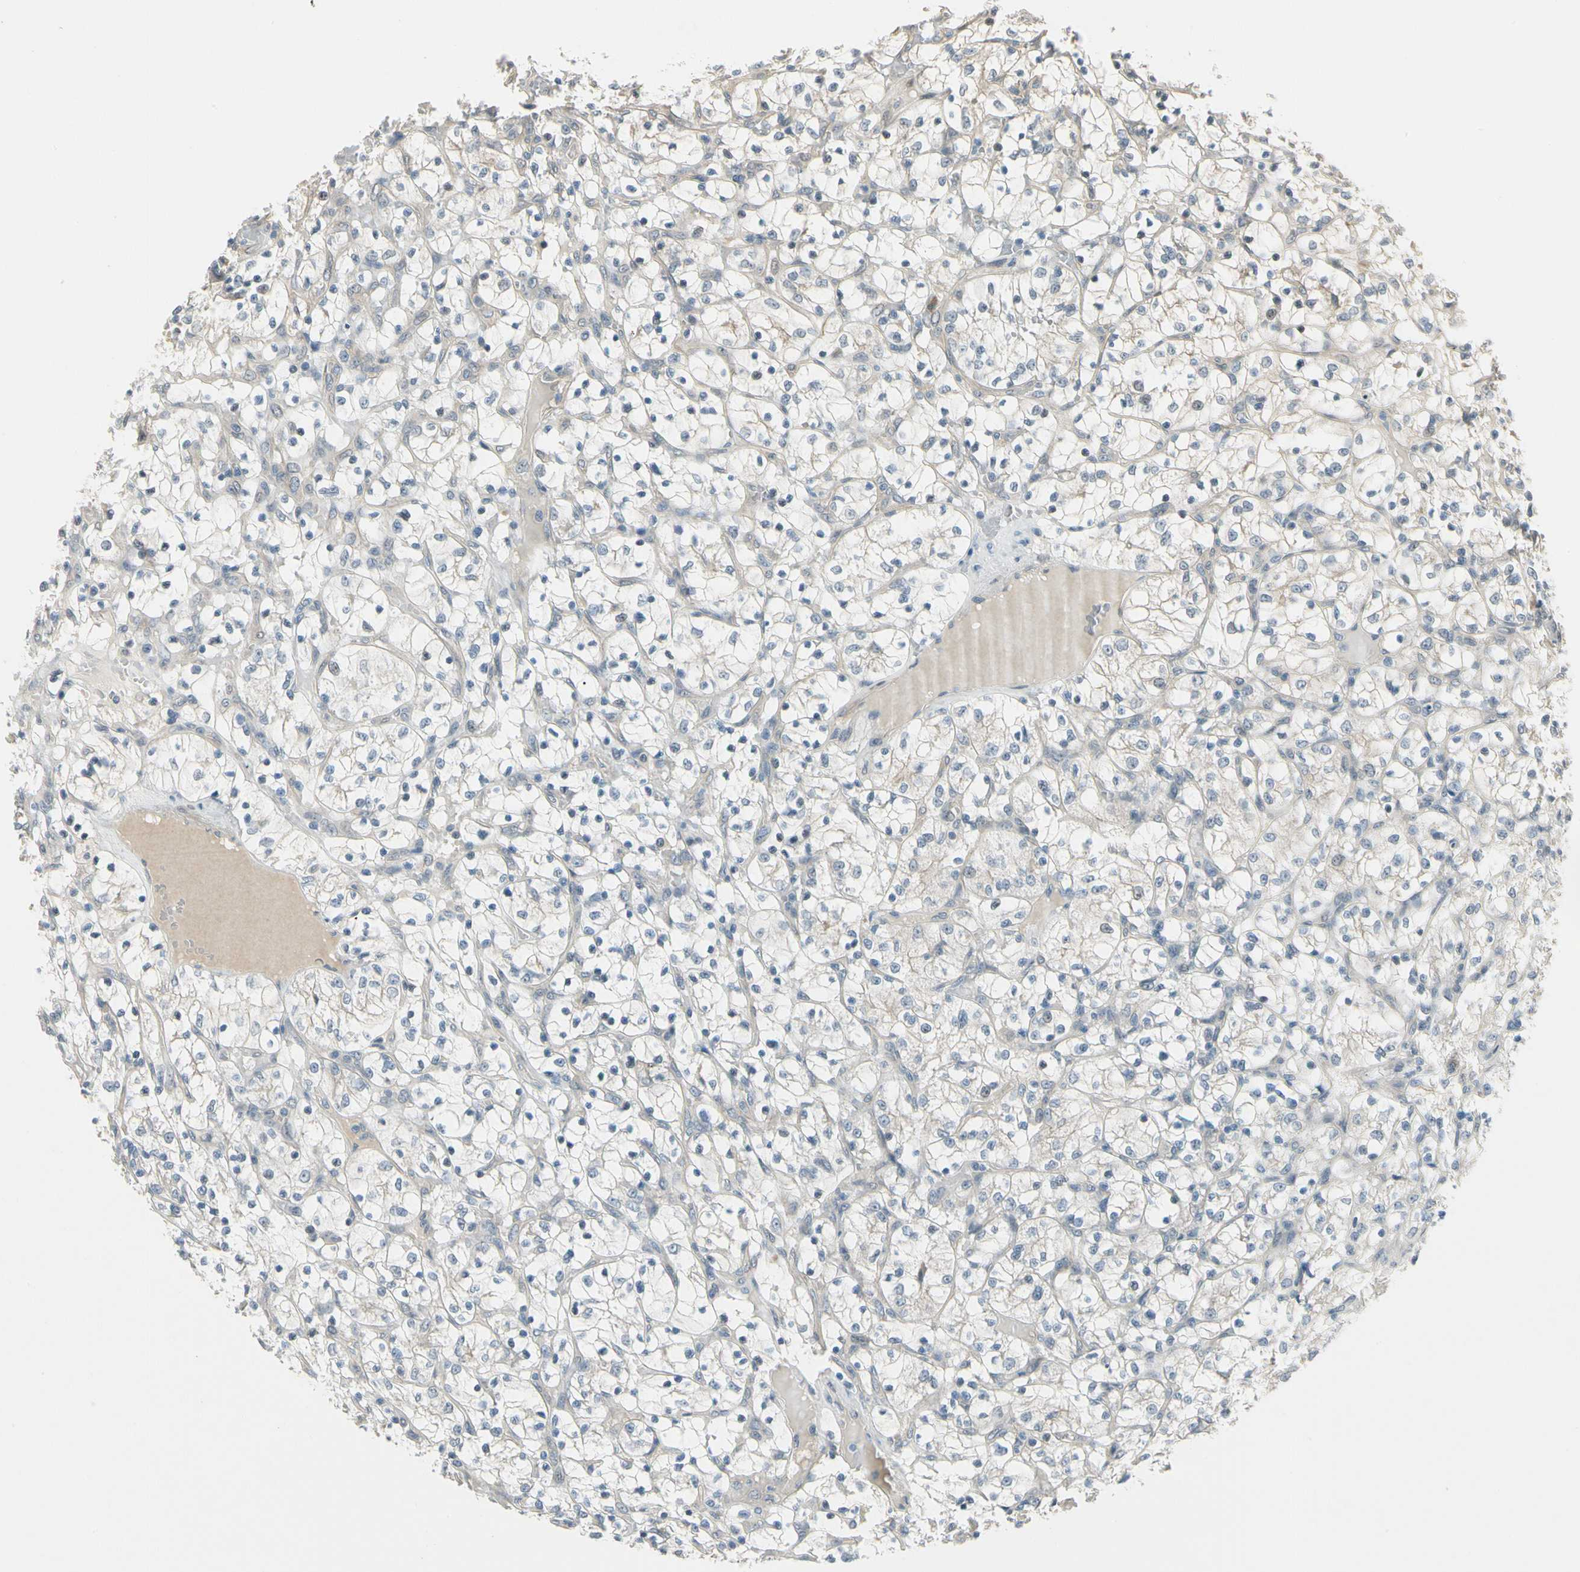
{"staining": {"intensity": "negative", "quantity": "none", "location": "none"}, "tissue": "renal cancer", "cell_type": "Tumor cells", "image_type": "cancer", "snomed": [{"axis": "morphology", "description": "Adenocarcinoma, NOS"}, {"axis": "topography", "description": "Kidney"}], "caption": "Renal adenocarcinoma was stained to show a protein in brown. There is no significant expression in tumor cells.", "gene": "EPHB3", "patient": {"sex": "female", "age": 69}}